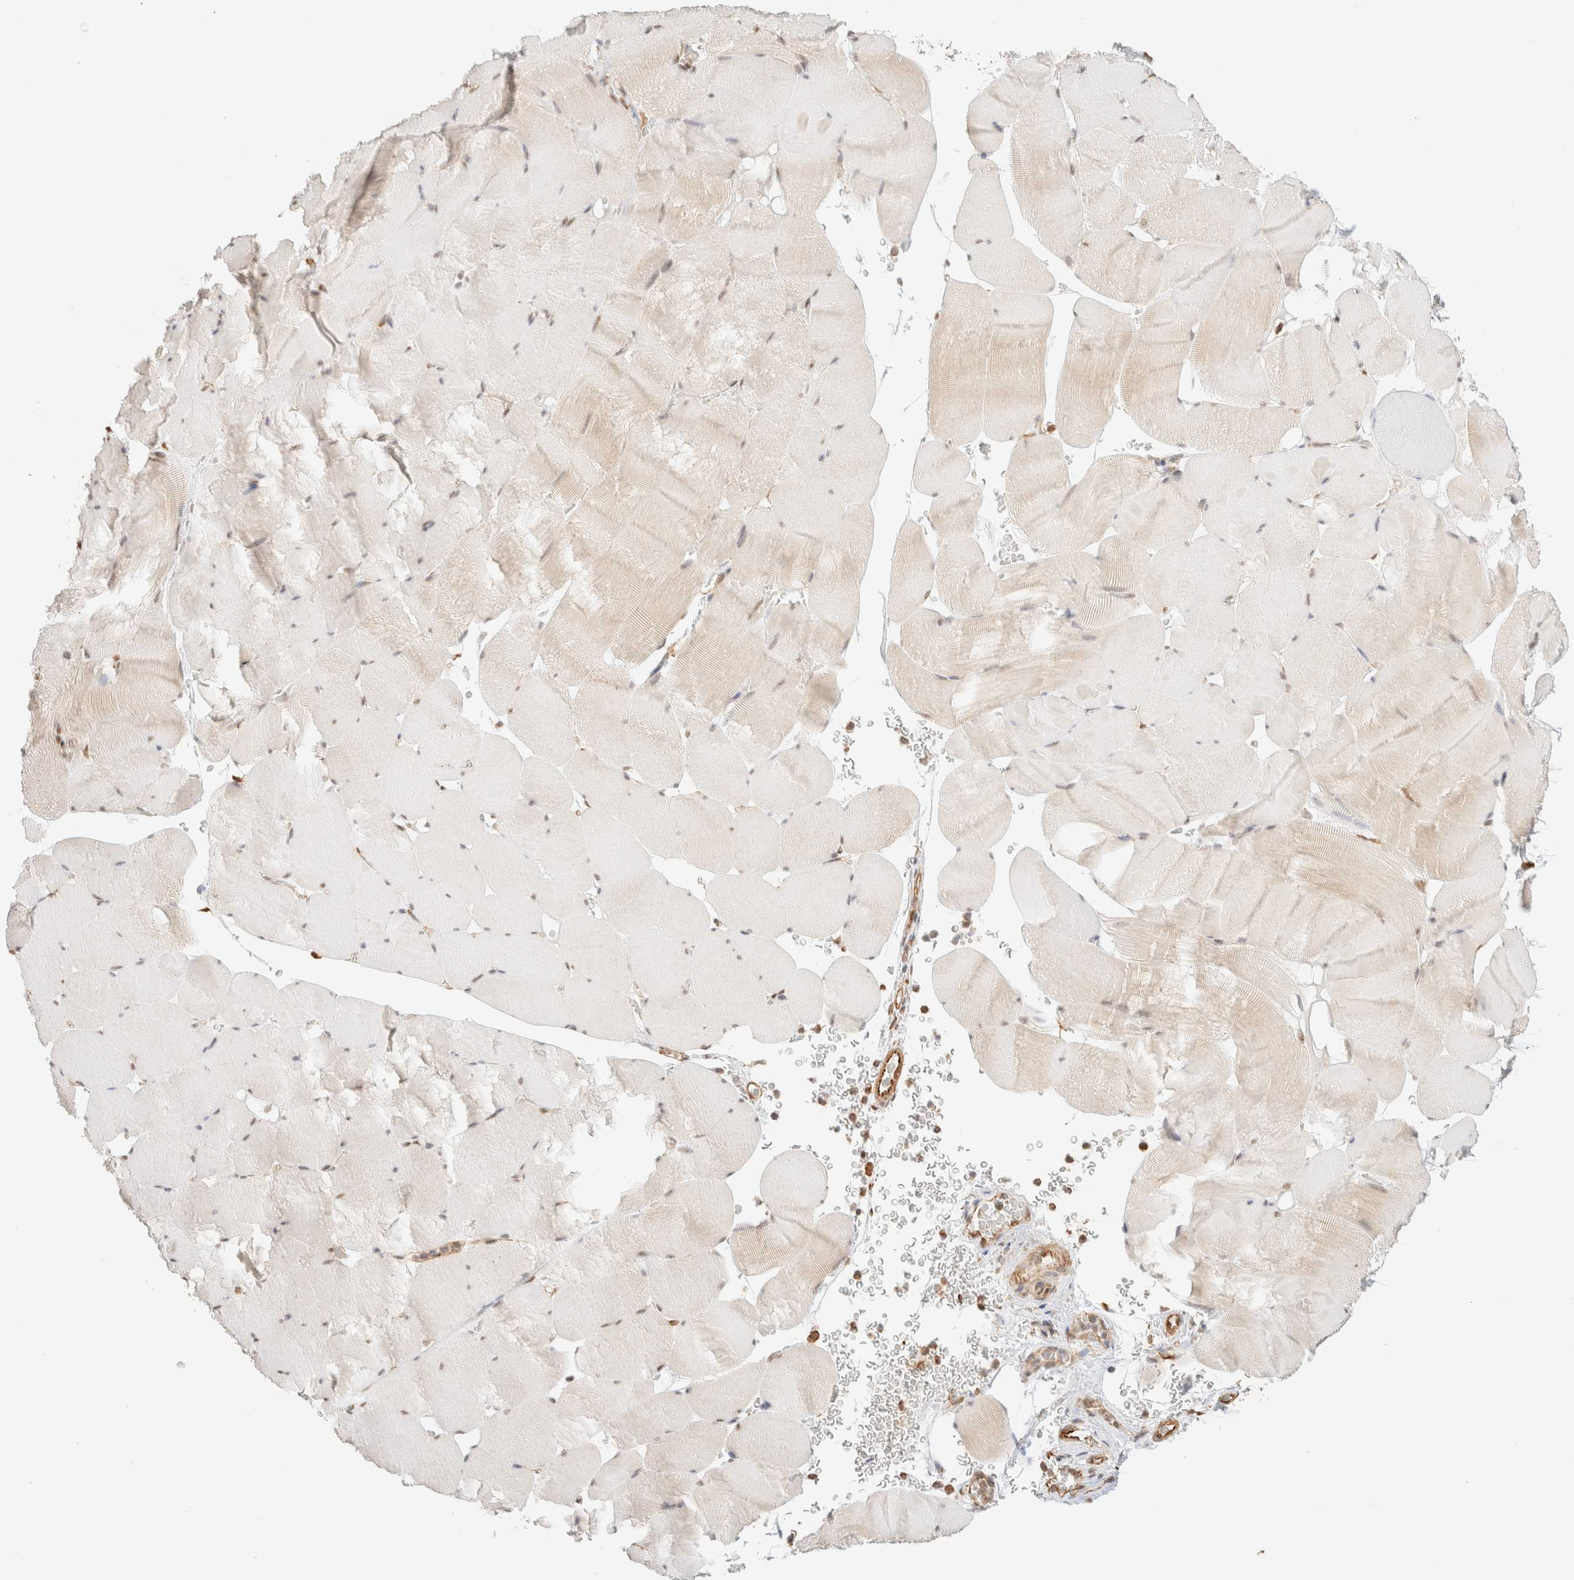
{"staining": {"intensity": "weak", "quantity": ">75%", "location": "cytoplasmic/membranous,nuclear"}, "tissue": "skeletal muscle", "cell_type": "Myocytes", "image_type": "normal", "snomed": [{"axis": "morphology", "description": "Normal tissue, NOS"}, {"axis": "topography", "description": "Skeletal muscle"}], "caption": "A low amount of weak cytoplasmic/membranous,nuclear expression is appreciated in about >75% of myocytes in unremarkable skeletal muscle.", "gene": "ARID5A", "patient": {"sex": "male", "age": 62}}